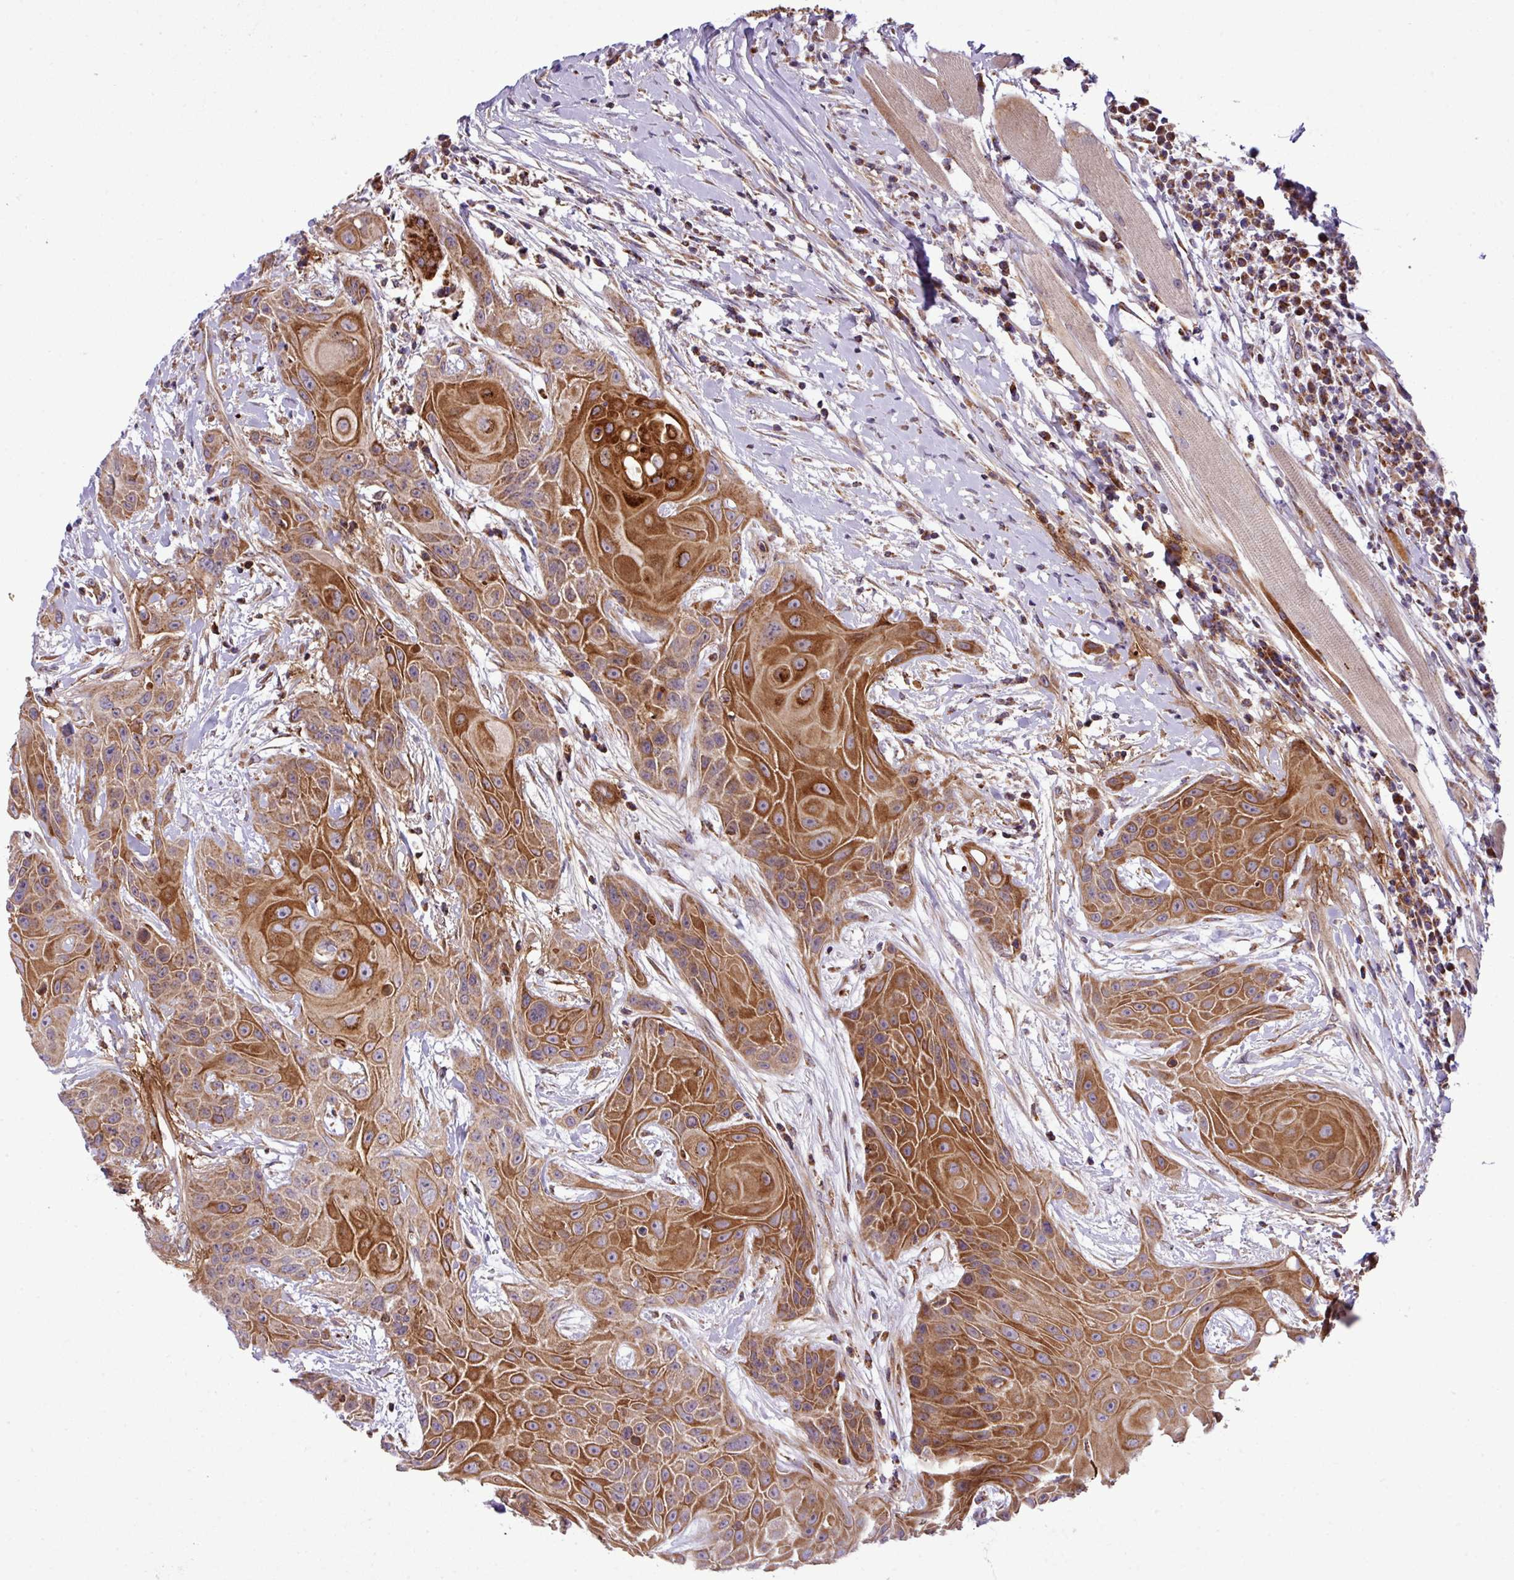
{"staining": {"intensity": "strong", "quantity": ">75%", "location": "cytoplasmic/membranous"}, "tissue": "head and neck cancer", "cell_type": "Tumor cells", "image_type": "cancer", "snomed": [{"axis": "morphology", "description": "Squamous cell carcinoma, NOS"}, {"axis": "topography", "description": "Head-Neck"}], "caption": "Strong cytoplasmic/membranous positivity for a protein is present in approximately >75% of tumor cells of head and neck cancer using IHC.", "gene": "ZNF569", "patient": {"sex": "female", "age": 73}}